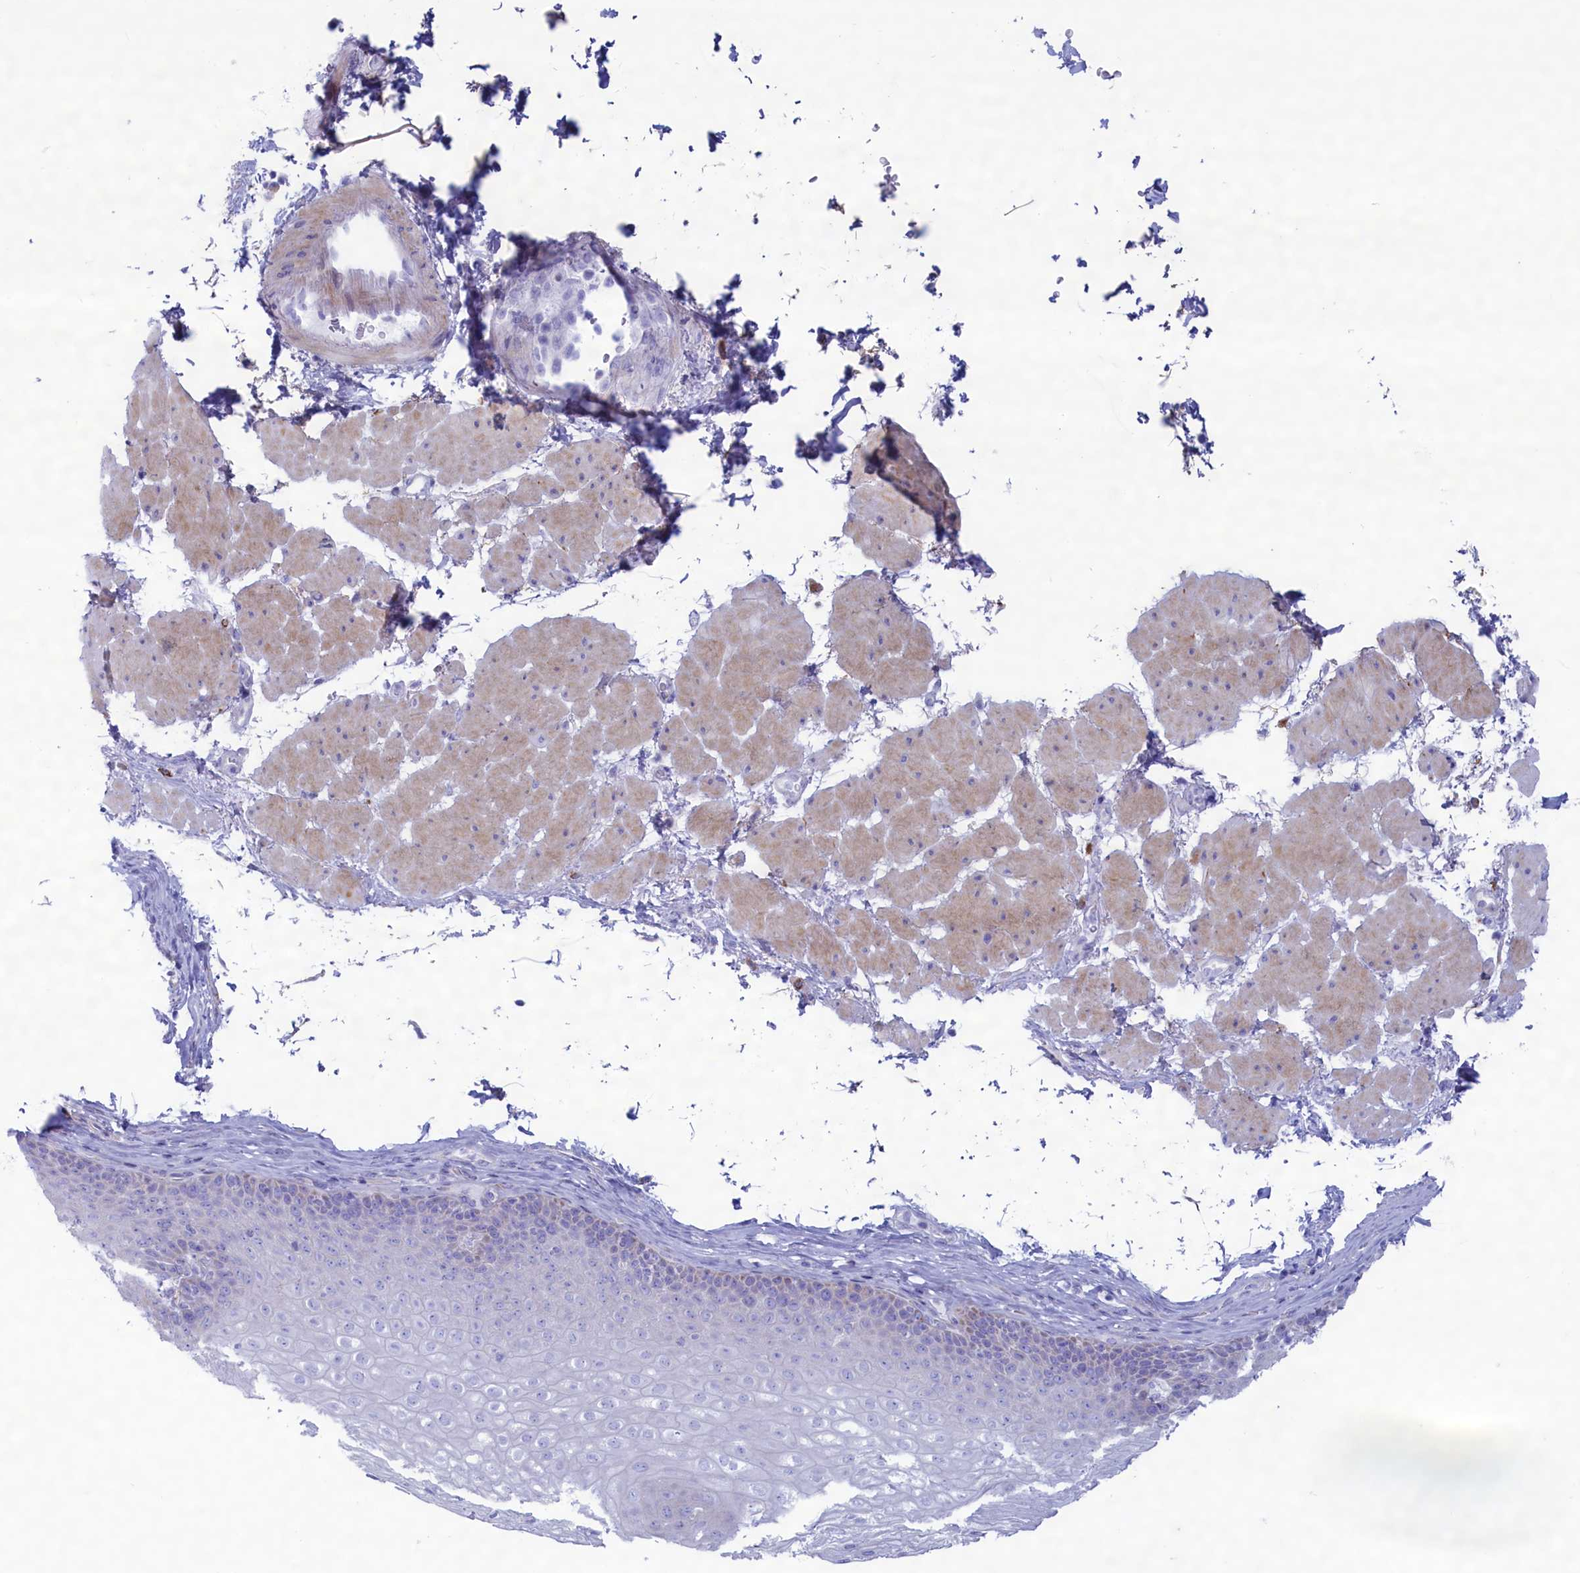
{"staining": {"intensity": "negative", "quantity": "none", "location": "none"}, "tissue": "esophagus", "cell_type": "Squamous epithelial cells", "image_type": "normal", "snomed": [{"axis": "morphology", "description": "Normal tissue, NOS"}, {"axis": "topography", "description": "Esophagus"}], "caption": "IHC photomicrograph of benign human esophagus stained for a protein (brown), which shows no positivity in squamous epithelial cells. (DAB immunohistochemistry (IHC) visualized using brightfield microscopy, high magnification).", "gene": "MPV17L2", "patient": {"sex": "female", "age": 66}}